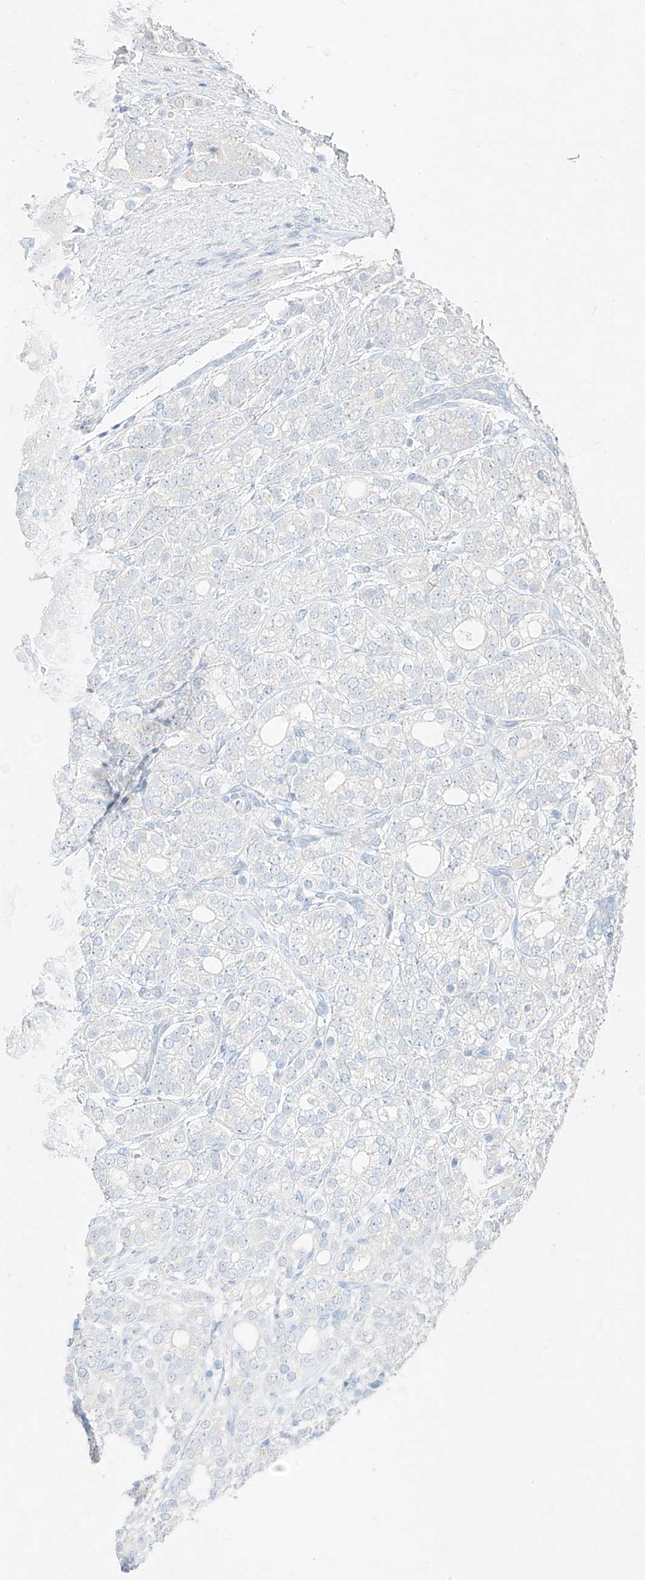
{"staining": {"intensity": "negative", "quantity": "none", "location": "none"}, "tissue": "prostate cancer", "cell_type": "Tumor cells", "image_type": "cancer", "snomed": [{"axis": "morphology", "description": "Adenocarcinoma, High grade"}, {"axis": "topography", "description": "Prostate"}], "caption": "Immunohistochemistry photomicrograph of neoplastic tissue: prostate cancer (high-grade adenocarcinoma) stained with DAB demonstrates no significant protein staining in tumor cells.", "gene": "ZZEF1", "patient": {"sex": "male", "age": 57}}